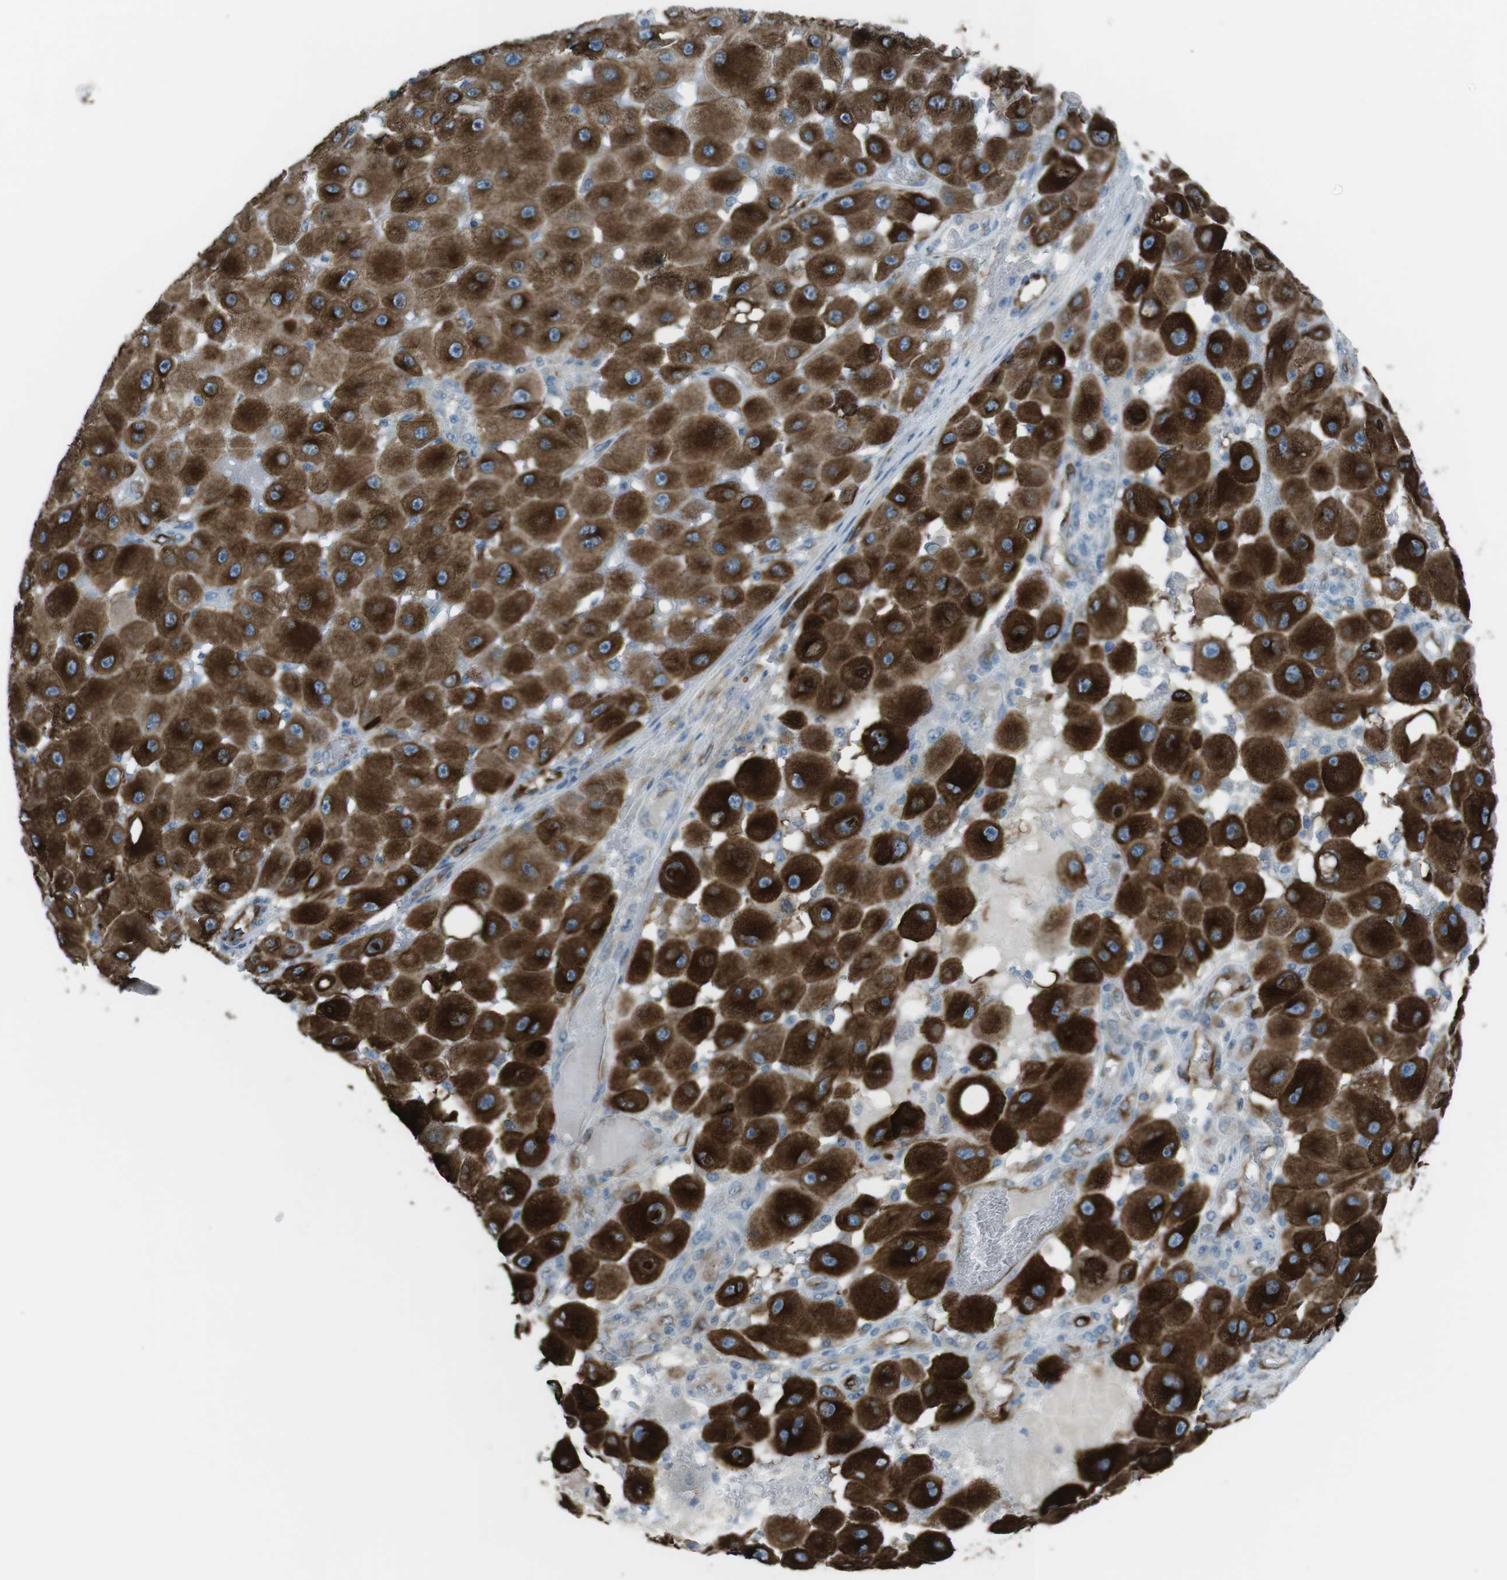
{"staining": {"intensity": "moderate", "quantity": ">75%", "location": "cytoplasmic/membranous"}, "tissue": "melanoma", "cell_type": "Tumor cells", "image_type": "cancer", "snomed": [{"axis": "morphology", "description": "Malignant melanoma, NOS"}, {"axis": "topography", "description": "Skin"}], "caption": "Melanoma tissue reveals moderate cytoplasmic/membranous expression in about >75% of tumor cells", "gene": "TUBB2A", "patient": {"sex": "female", "age": 81}}